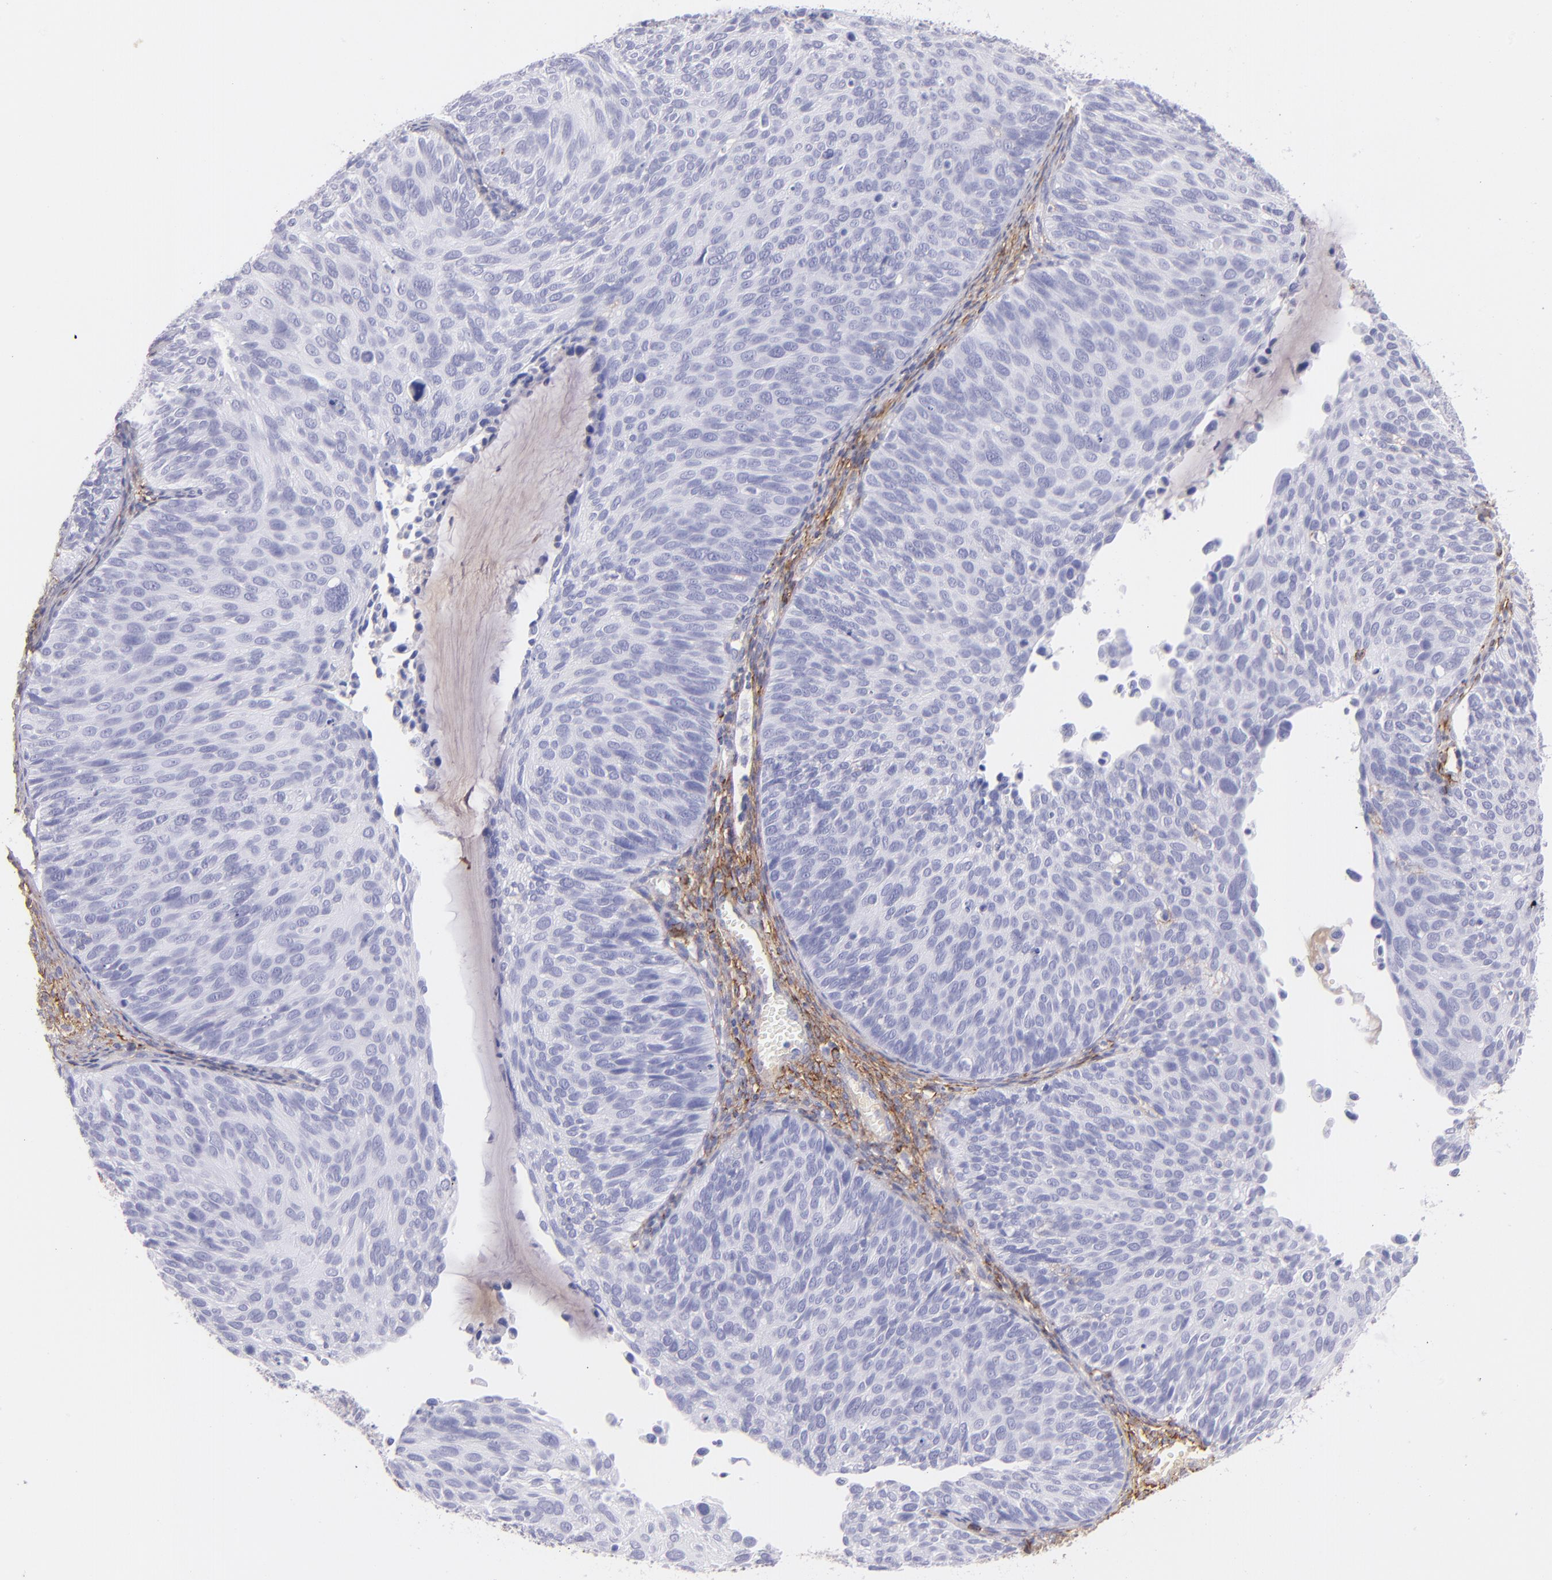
{"staining": {"intensity": "negative", "quantity": "none", "location": "none"}, "tissue": "cervical cancer", "cell_type": "Tumor cells", "image_type": "cancer", "snomed": [{"axis": "morphology", "description": "Squamous cell carcinoma, NOS"}, {"axis": "topography", "description": "Cervix"}], "caption": "The immunohistochemistry photomicrograph has no significant expression in tumor cells of cervical cancer tissue. Brightfield microscopy of IHC stained with DAB (3,3'-diaminobenzidine) (brown) and hematoxylin (blue), captured at high magnification.", "gene": "CD81", "patient": {"sex": "female", "age": 36}}